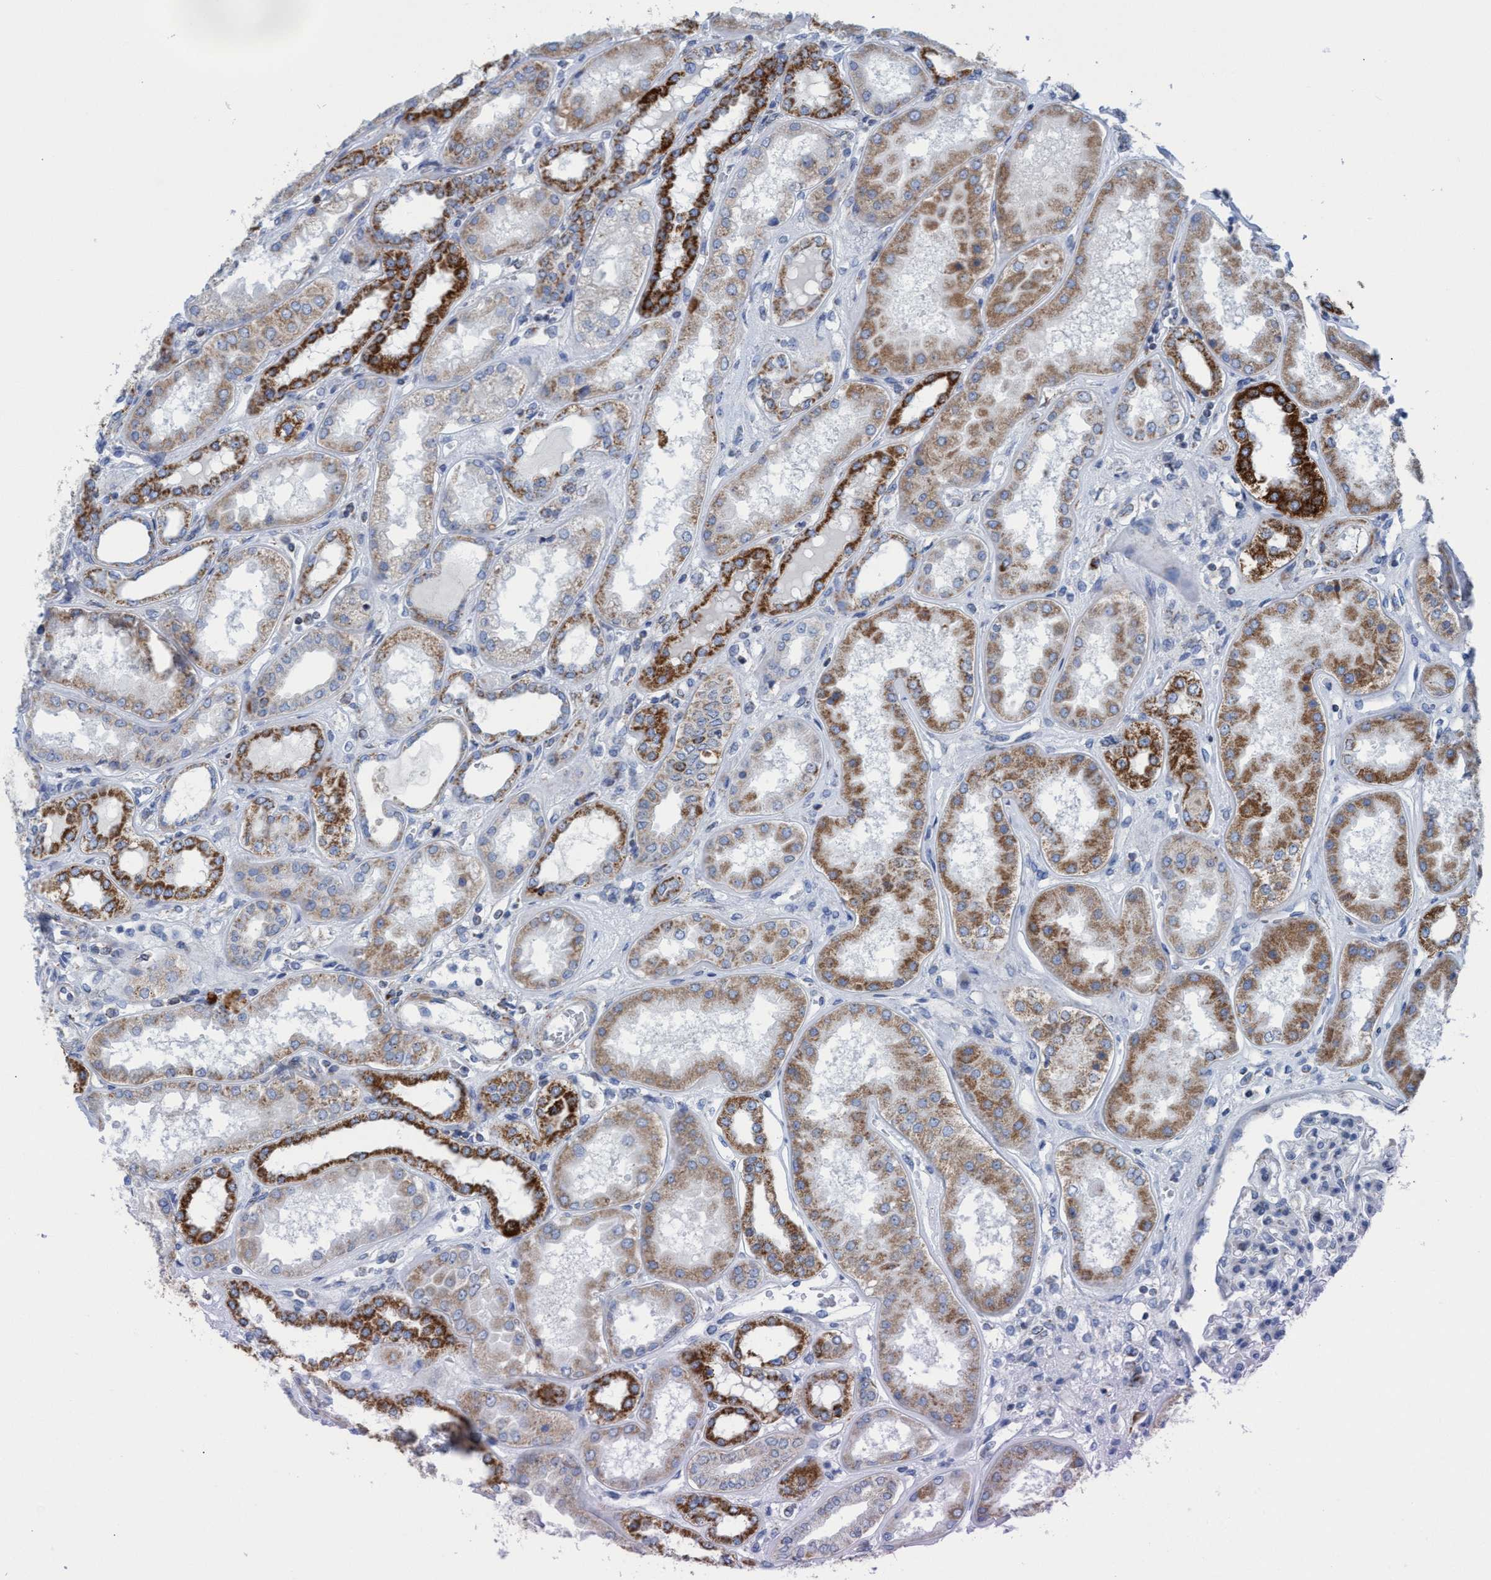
{"staining": {"intensity": "negative", "quantity": "none", "location": "none"}, "tissue": "kidney", "cell_type": "Cells in glomeruli", "image_type": "normal", "snomed": [{"axis": "morphology", "description": "Normal tissue, NOS"}, {"axis": "topography", "description": "Kidney"}], "caption": "This is an IHC micrograph of benign kidney. There is no positivity in cells in glomeruli.", "gene": "GGA3", "patient": {"sex": "female", "age": 56}}